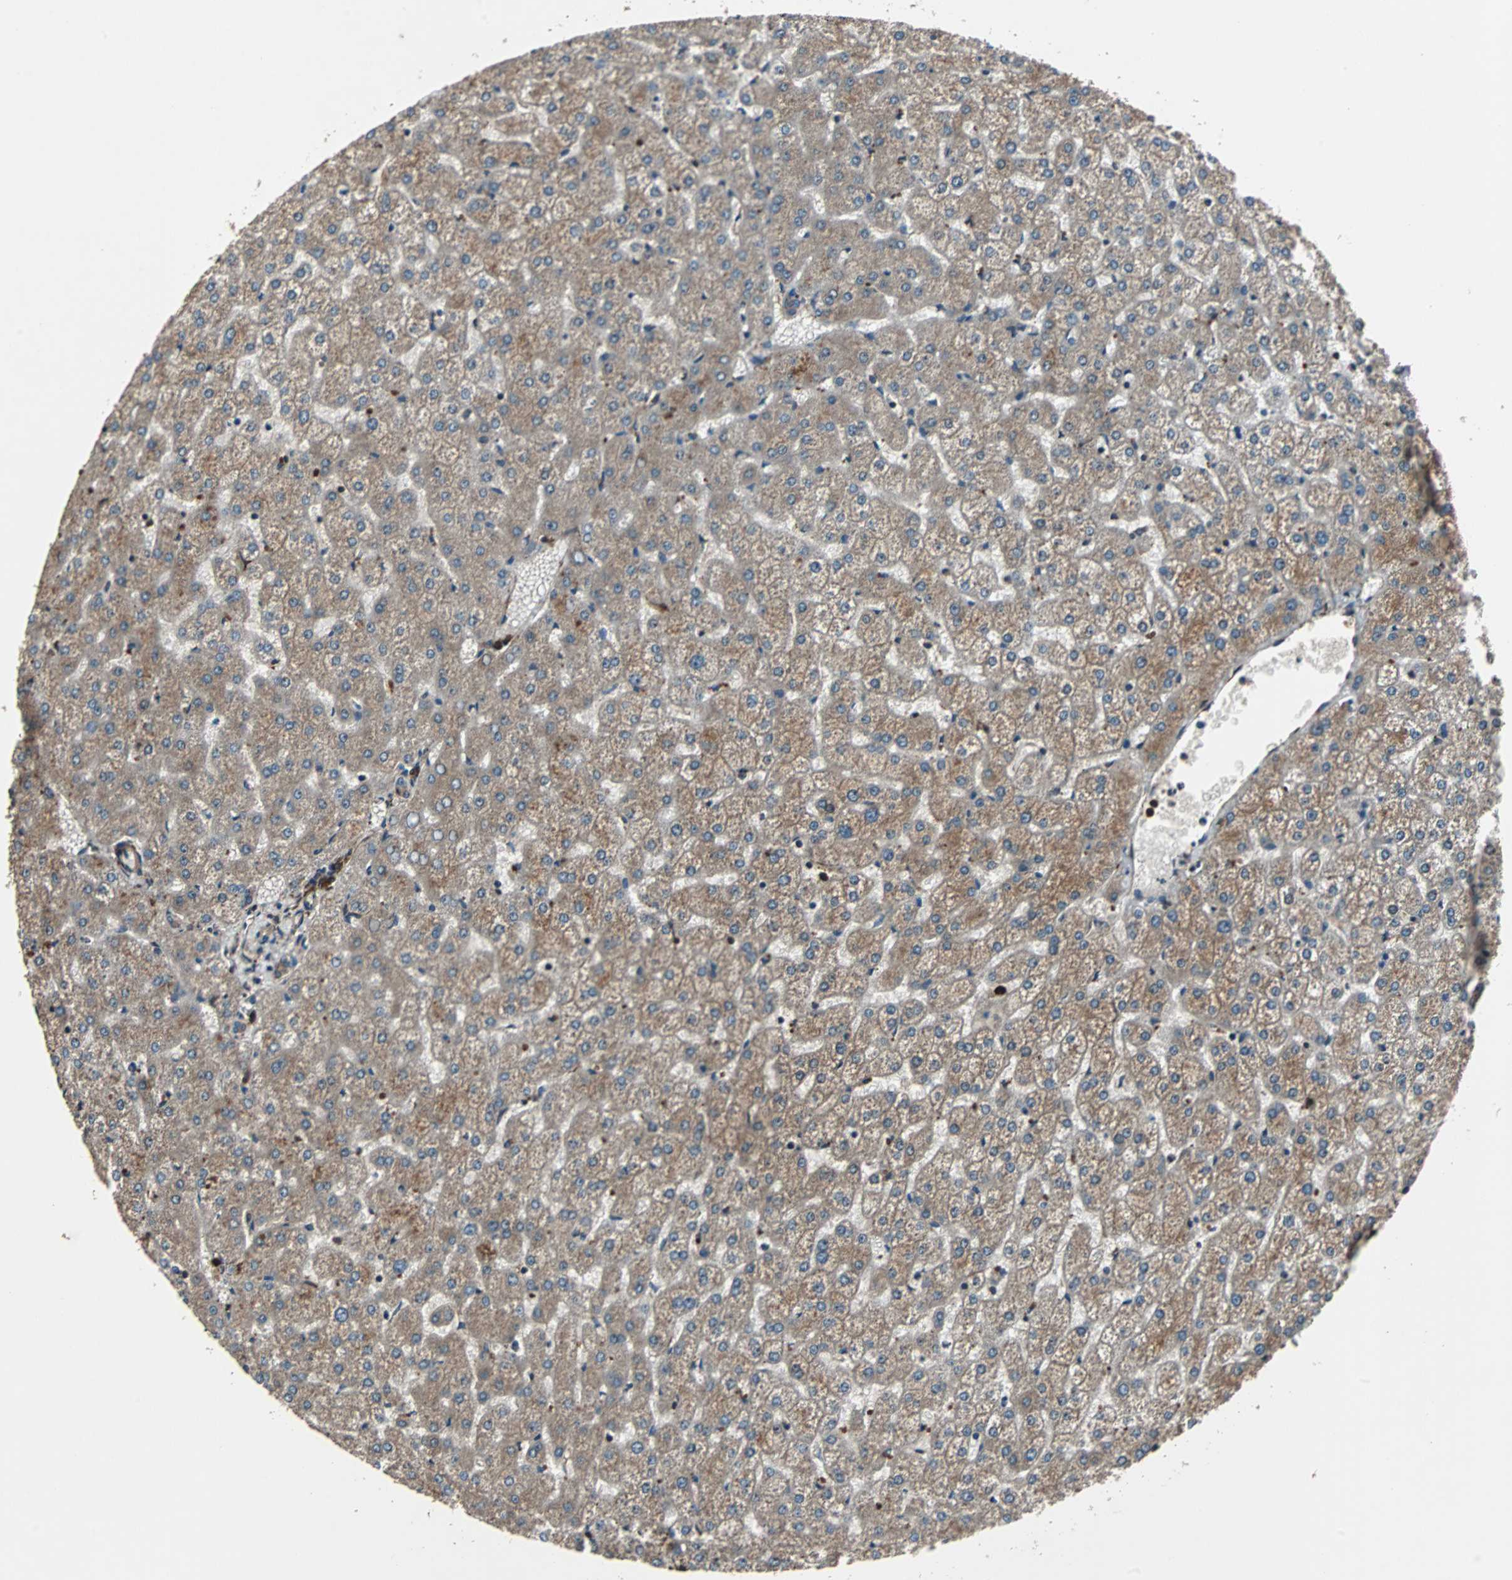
{"staining": {"intensity": "moderate", "quantity": ">75%", "location": "cytoplasmic/membranous"}, "tissue": "liver", "cell_type": "Cholangiocytes", "image_type": "normal", "snomed": [{"axis": "morphology", "description": "Normal tissue, NOS"}, {"axis": "topography", "description": "Liver"}], "caption": "IHC of normal liver exhibits medium levels of moderate cytoplasmic/membranous positivity in approximately >75% of cholangiocytes. The staining is performed using DAB (3,3'-diaminobenzidine) brown chromogen to label protein expression. The nuclei are counter-stained blue using hematoxylin.", "gene": "RAB7A", "patient": {"sex": "female", "age": 32}}